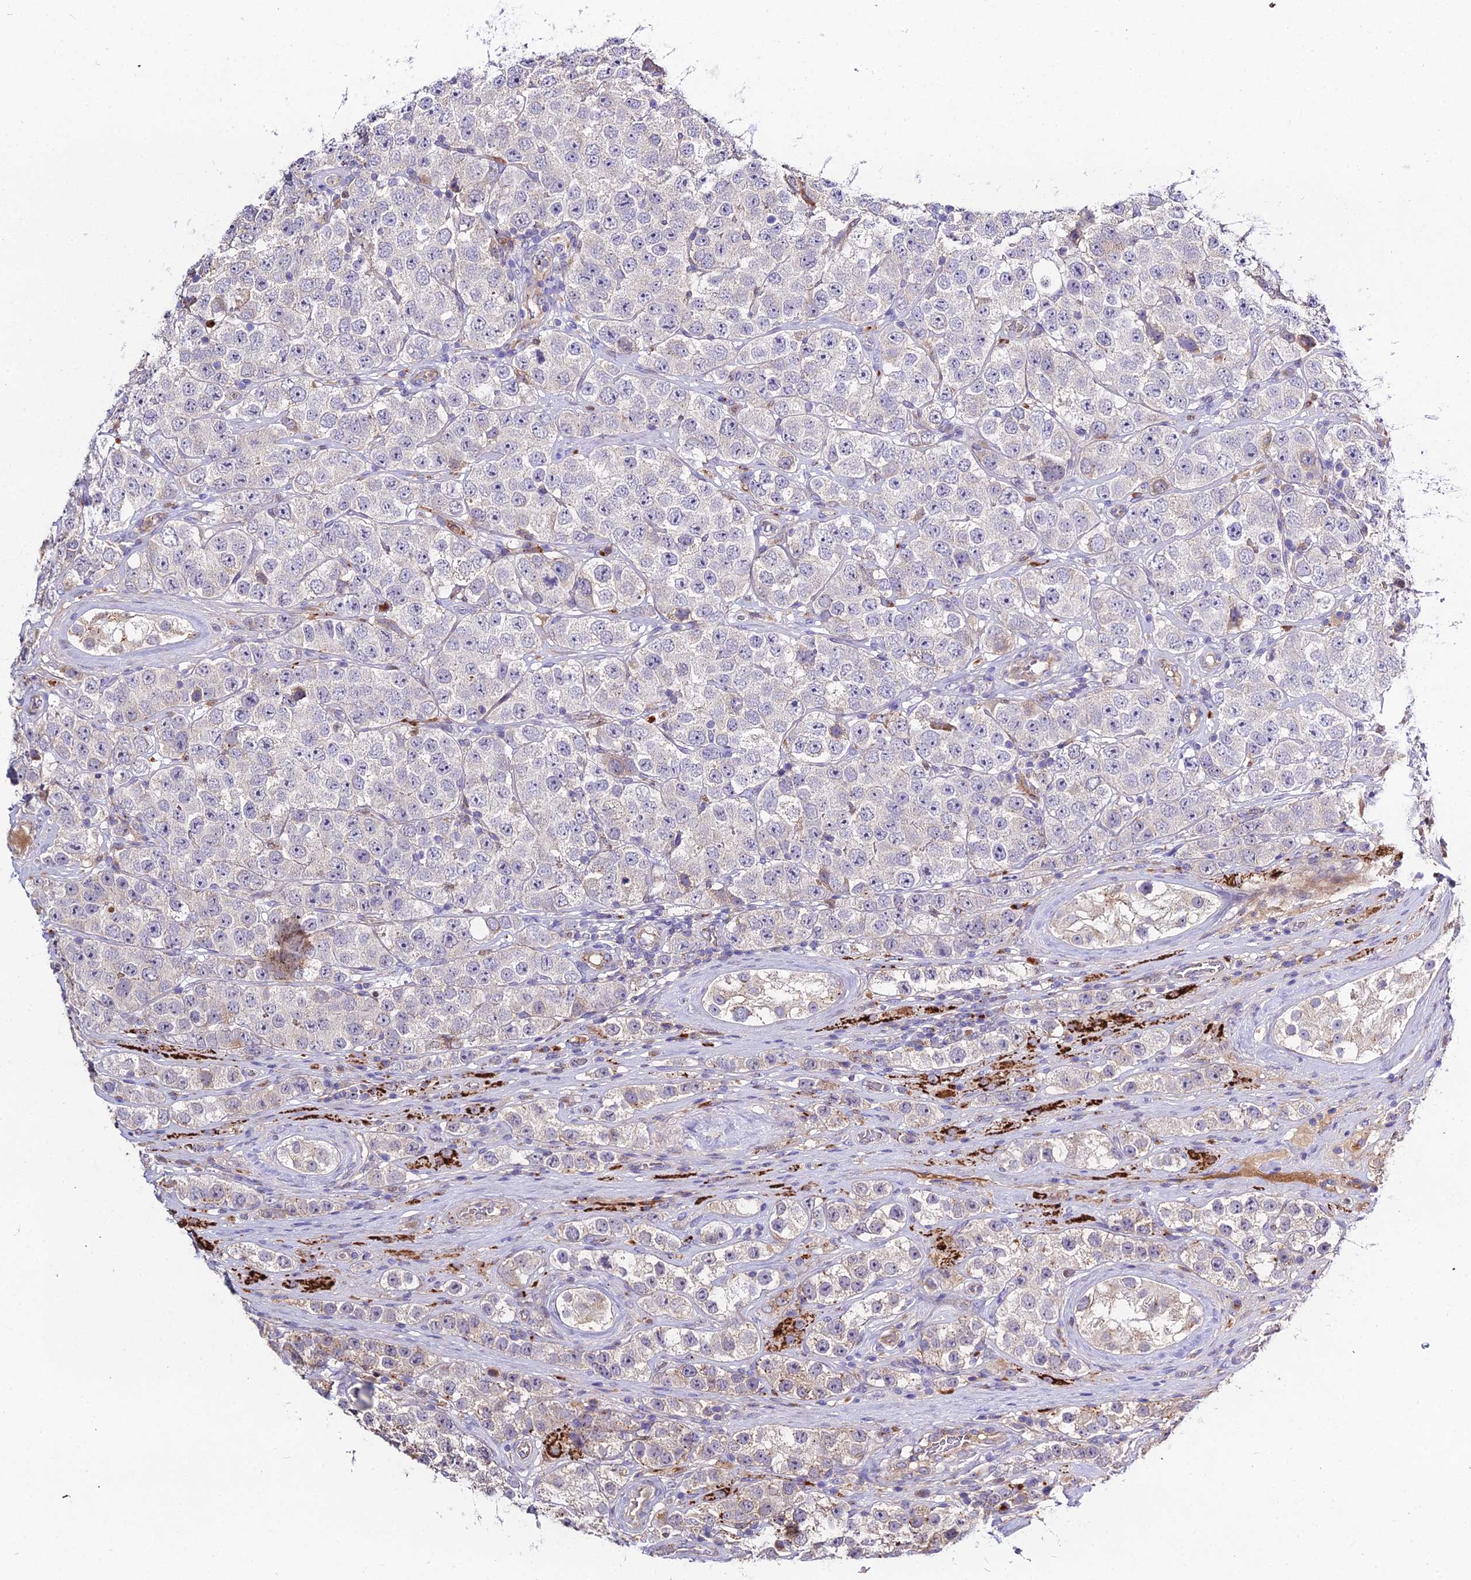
{"staining": {"intensity": "negative", "quantity": "none", "location": "none"}, "tissue": "testis cancer", "cell_type": "Tumor cells", "image_type": "cancer", "snomed": [{"axis": "morphology", "description": "Seminoma, NOS"}, {"axis": "topography", "description": "Testis"}], "caption": "This image is of testis cancer (seminoma) stained with IHC to label a protein in brown with the nuclei are counter-stained blue. There is no positivity in tumor cells.", "gene": "EID2", "patient": {"sex": "male", "age": 28}}